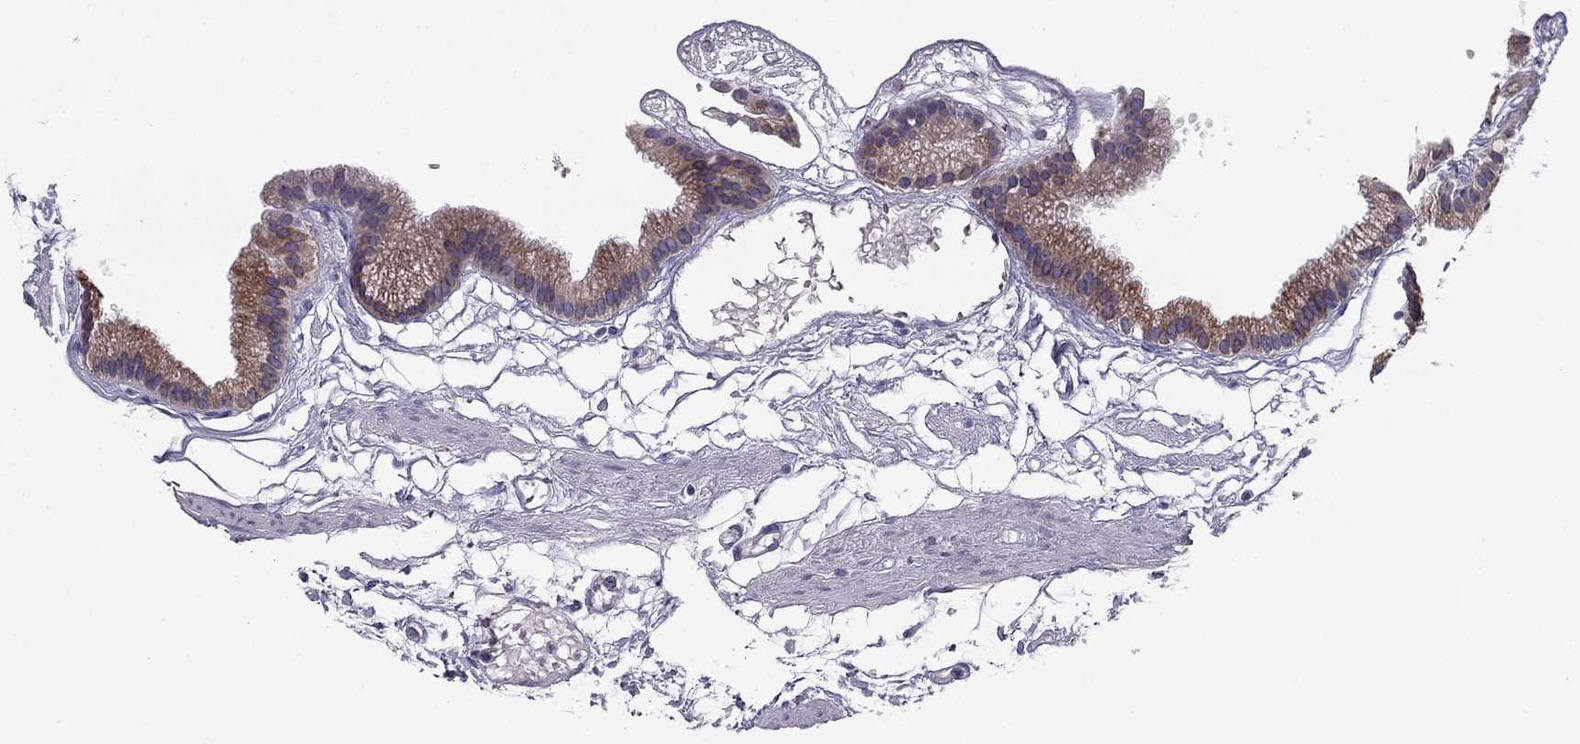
{"staining": {"intensity": "moderate", "quantity": "25%-75%", "location": "cytoplasmic/membranous"}, "tissue": "gallbladder", "cell_type": "Glandular cells", "image_type": "normal", "snomed": [{"axis": "morphology", "description": "Normal tissue, NOS"}, {"axis": "topography", "description": "Gallbladder"}], "caption": "This micrograph demonstrates normal gallbladder stained with IHC to label a protein in brown. The cytoplasmic/membranous of glandular cells show moderate positivity for the protein. Nuclei are counter-stained blue.", "gene": "TMED3", "patient": {"sex": "female", "age": 45}}